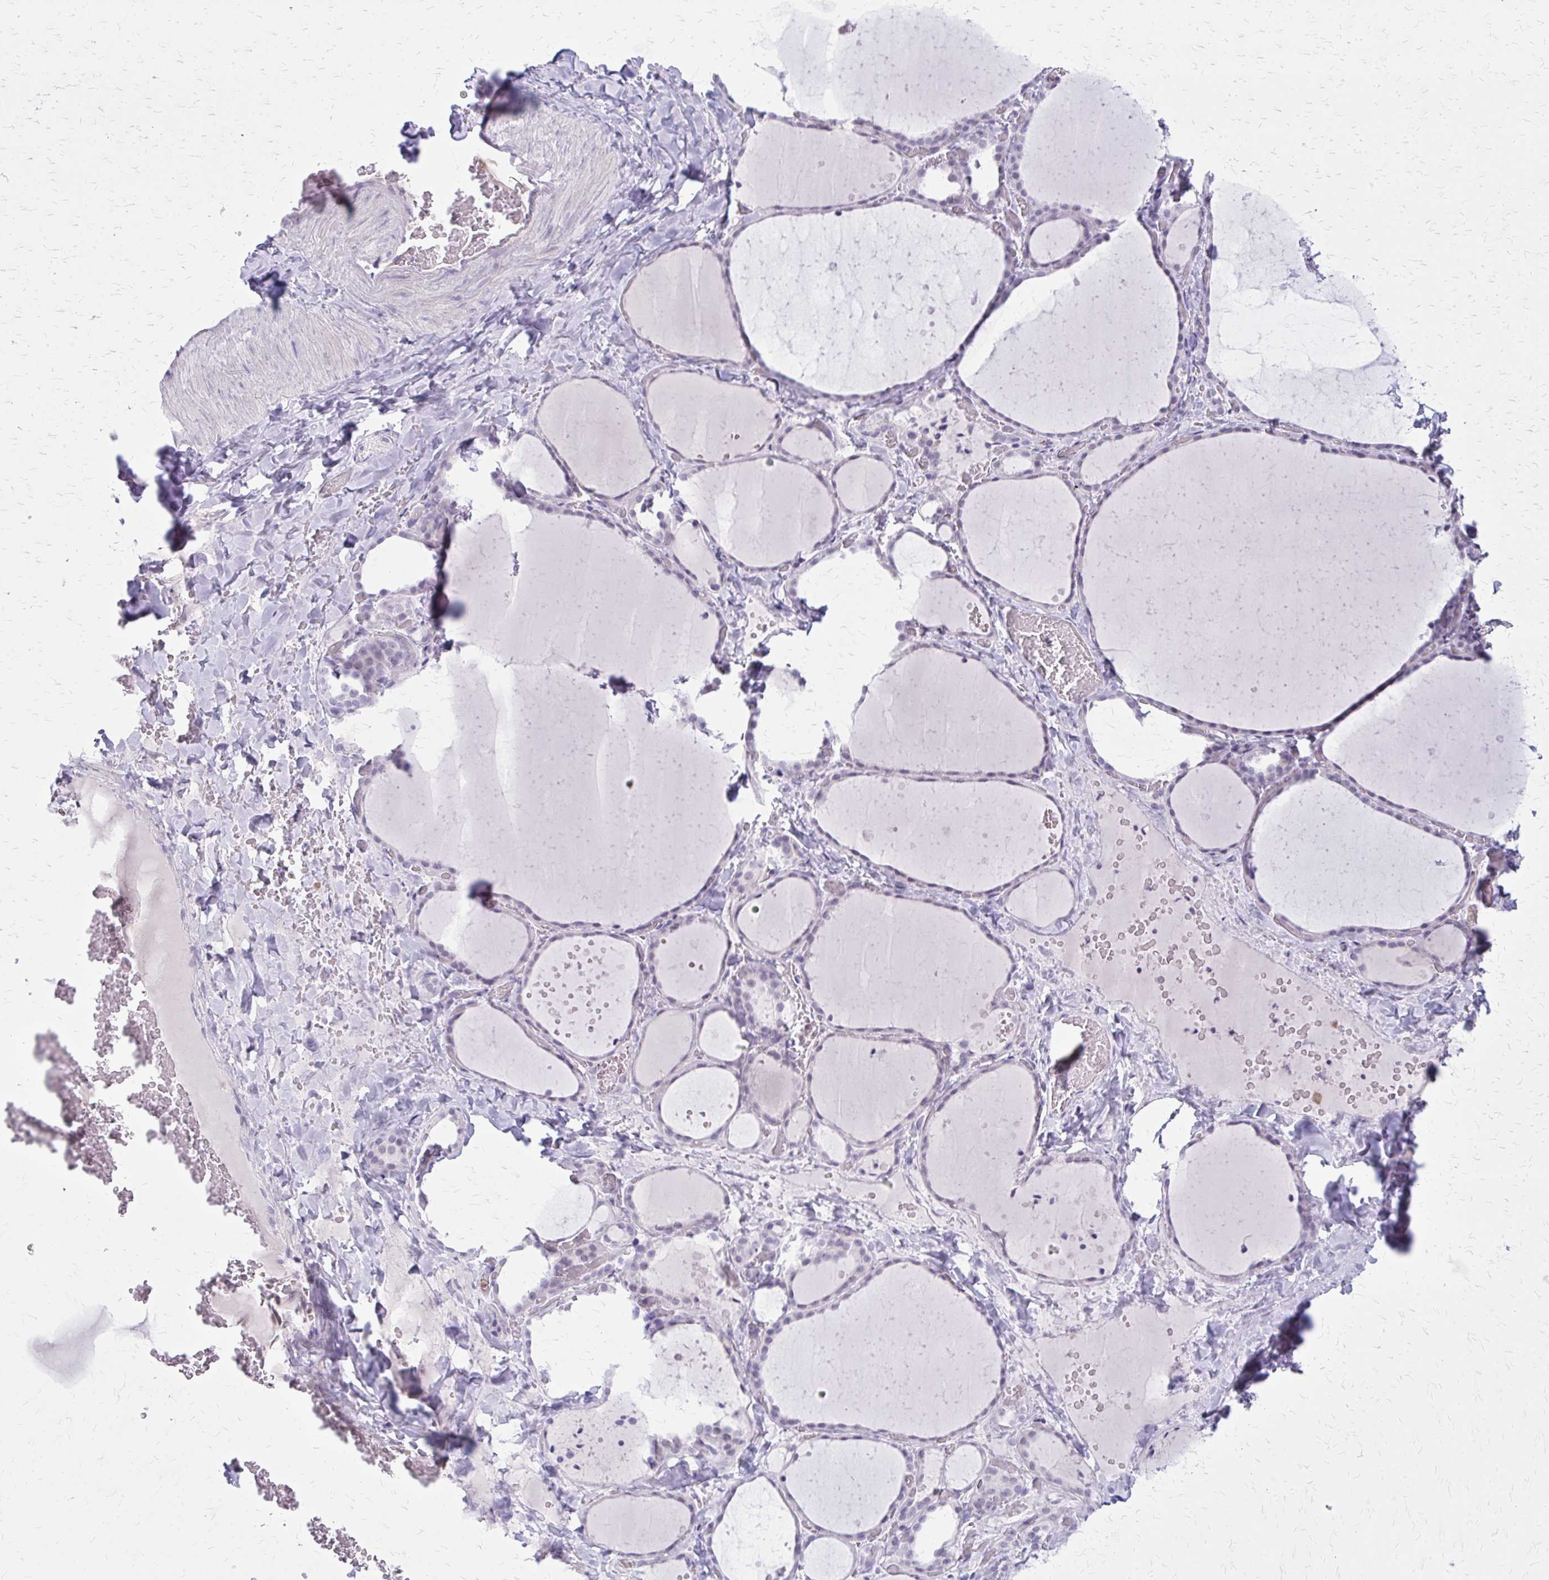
{"staining": {"intensity": "negative", "quantity": "none", "location": "none"}, "tissue": "thyroid gland", "cell_type": "Glandular cells", "image_type": "normal", "snomed": [{"axis": "morphology", "description": "Normal tissue, NOS"}, {"axis": "topography", "description": "Thyroid gland"}], "caption": "Histopathology image shows no significant protein expression in glandular cells of normal thyroid gland.", "gene": "GLRX", "patient": {"sex": "female", "age": 36}}